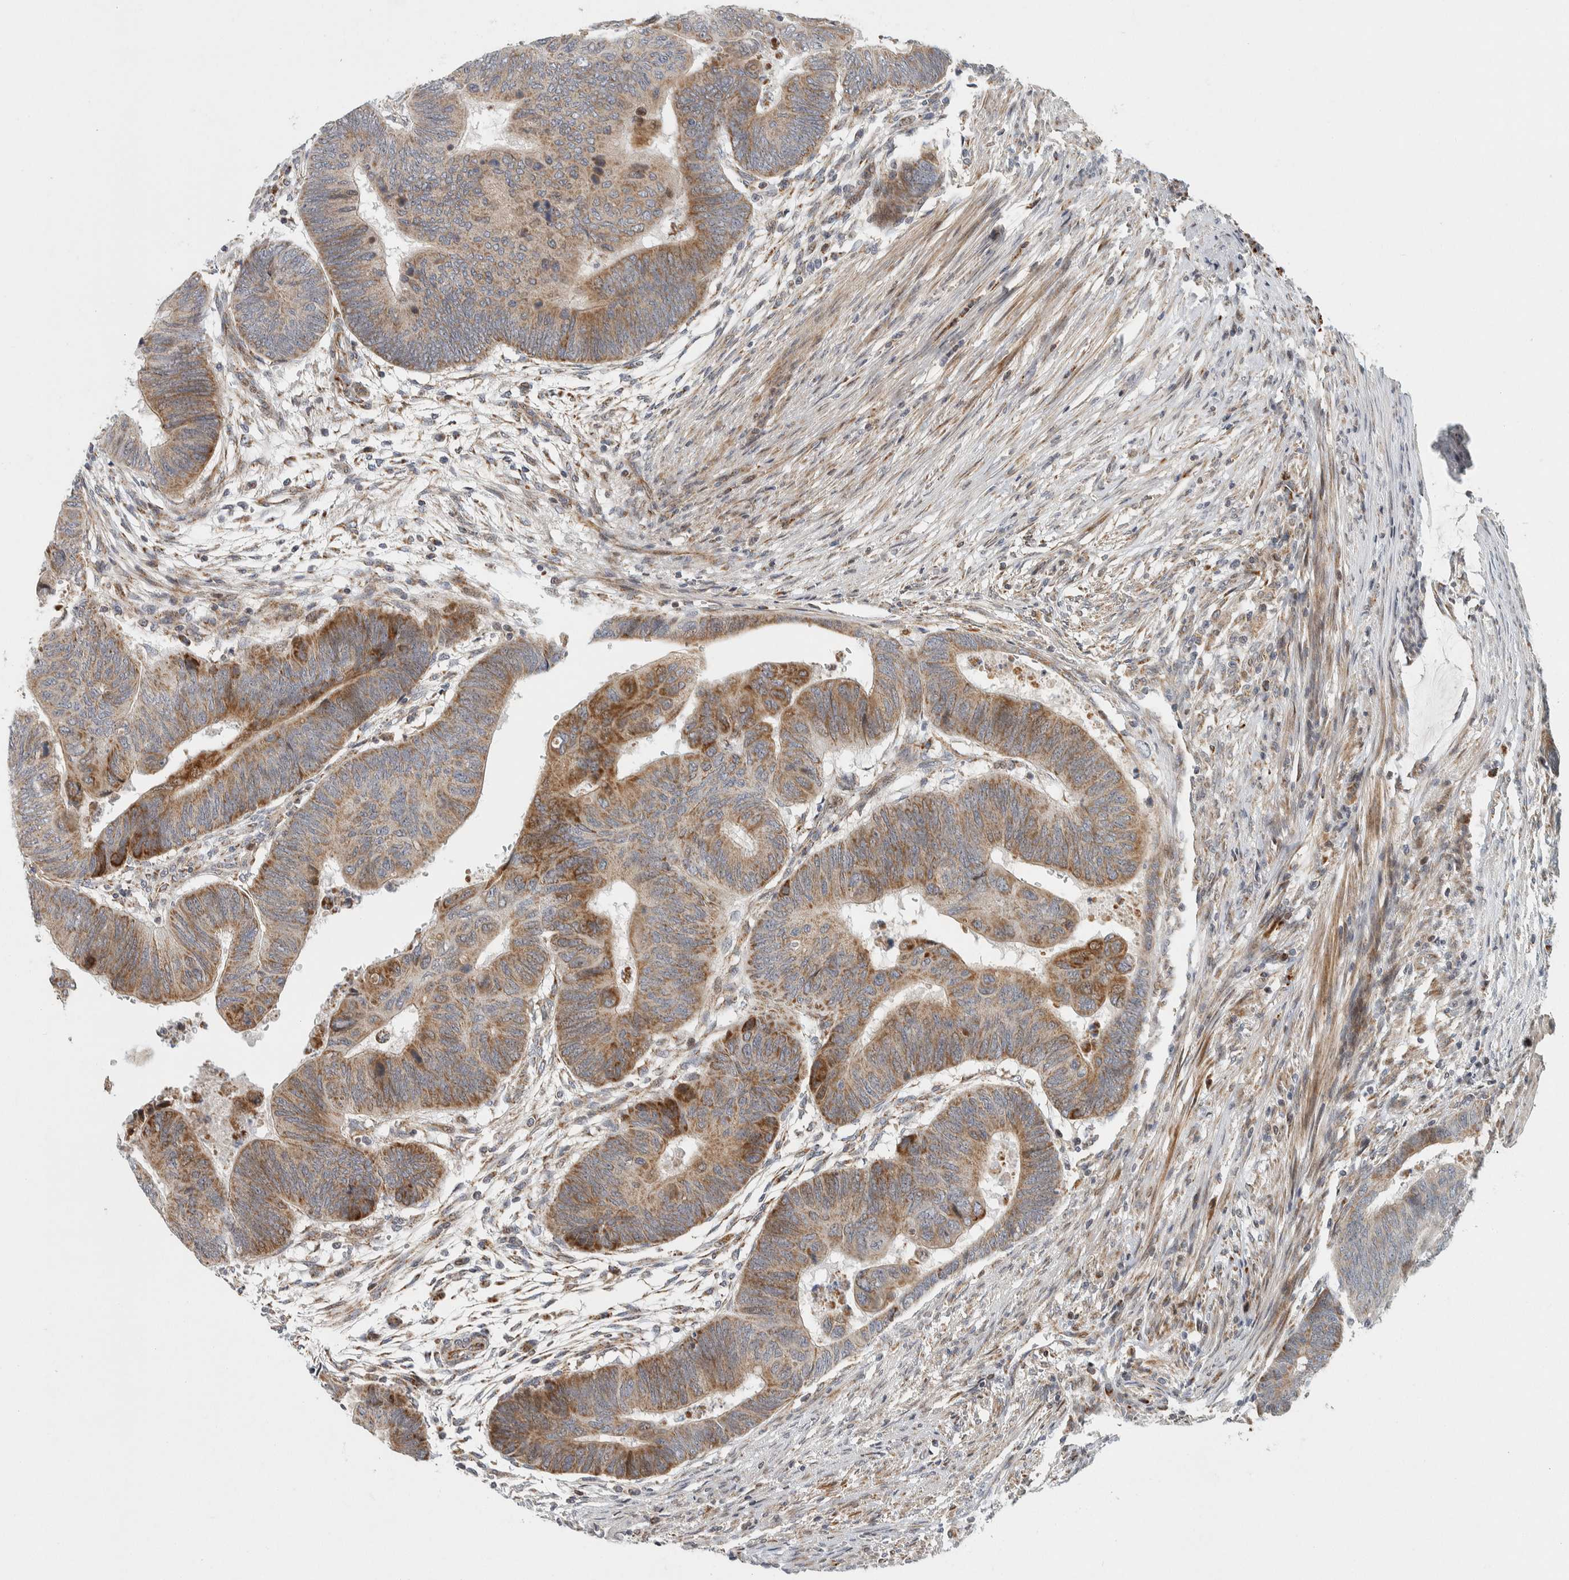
{"staining": {"intensity": "moderate", "quantity": ">75%", "location": "cytoplasmic/membranous"}, "tissue": "colorectal cancer", "cell_type": "Tumor cells", "image_type": "cancer", "snomed": [{"axis": "morphology", "description": "Normal tissue, NOS"}, {"axis": "morphology", "description": "Adenocarcinoma, NOS"}, {"axis": "topography", "description": "Rectum"}, {"axis": "topography", "description": "Peripheral nerve tissue"}], "caption": "Immunohistochemical staining of colorectal adenocarcinoma reveals medium levels of moderate cytoplasmic/membranous staining in about >75% of tumor cells.", "gene": "AFP", "patient": {"sex": "male", "age": 92}}